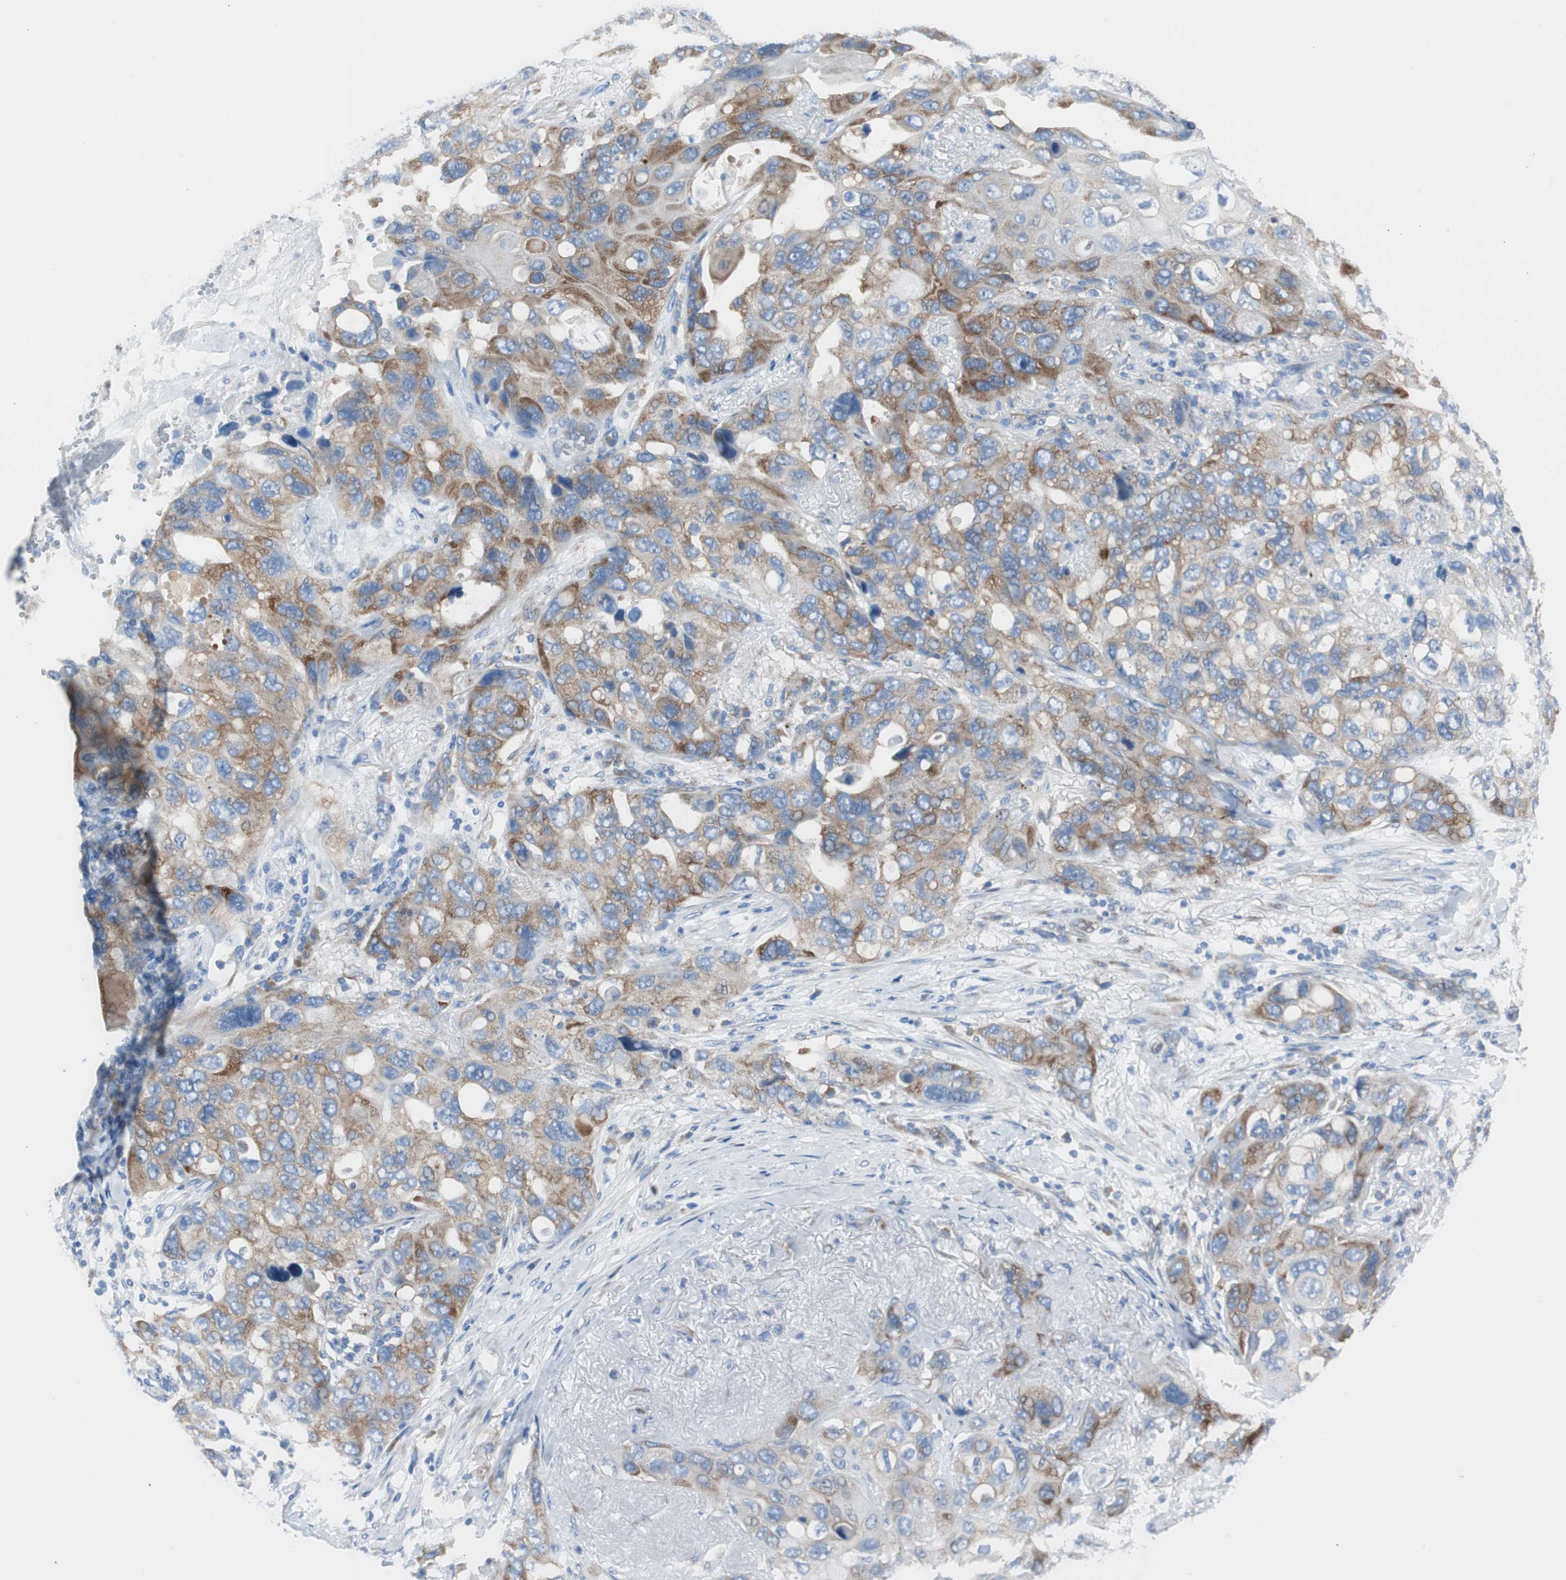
{"staining": {"intensity": "moderate", "quantity": ">75%", "location": "cytoplasmic/membranous"}, "tissue": "lung cancer", "cell_type": "Tumor cells", "image_type": "cancer", "snomed": [{"axis": "morphology", "description": "Squamous cell carcinoma, NOS"}, {"axis": "topography", "description": "Lung"}], "caption": "This is an image of immunohistochemistry staining of squamous cell carcinoma (lung), which shows moderate expression in the cytoplasmic/membranous of tumor cells.", "gene": "RPS12", "patient": {"sex": "female", "age": 73}}